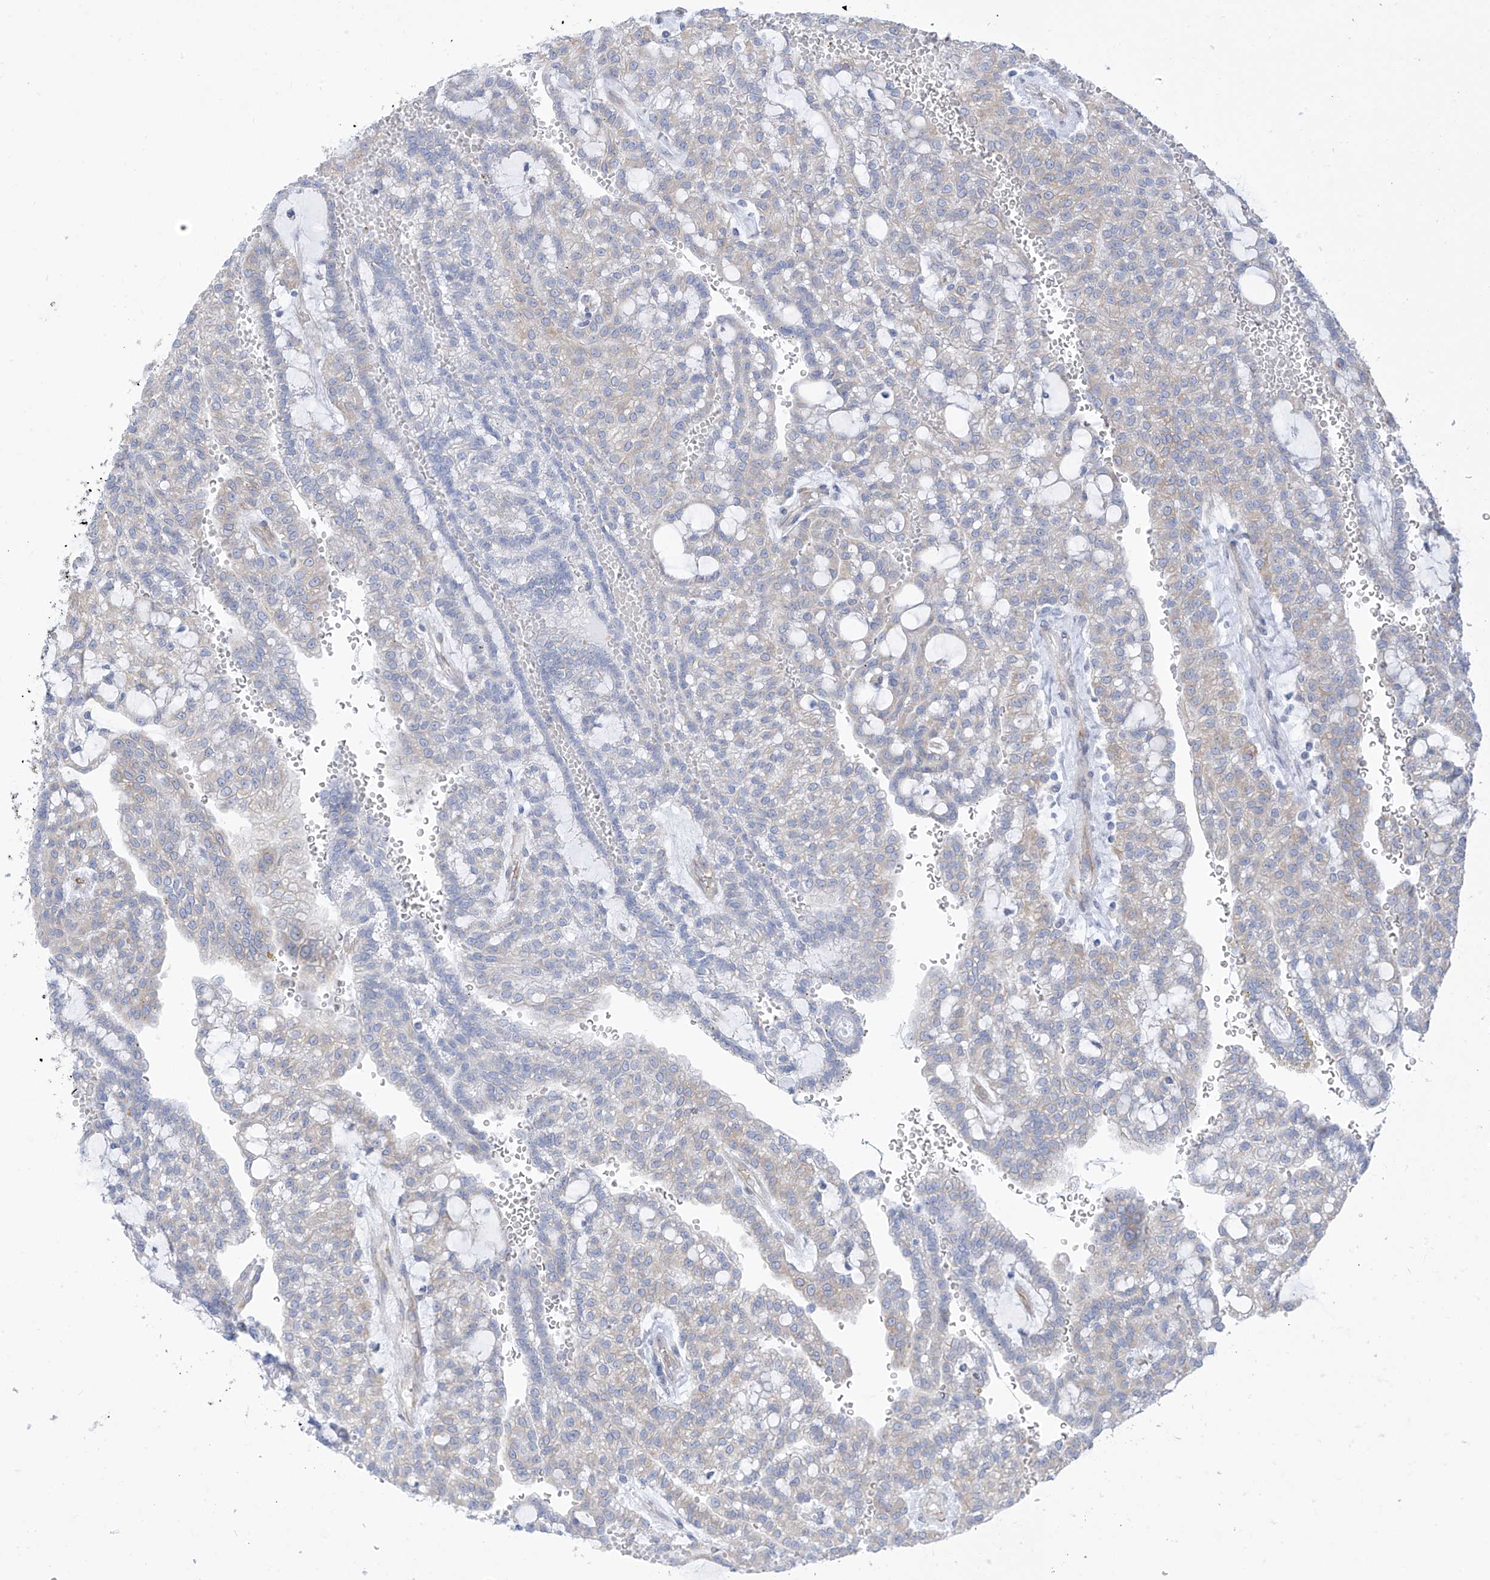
{"staining": {"intensity": "negative", "quantity": "none", "location": "none"}, "tissue": "renal cancer", "cell_type": "Tumor cells", "image_type": "cancer", "snomed": [{"axis": "morphology", "description": "Adenocarcinoma, NOS"}, {"axis": "topography", "description": "Kidney"}], "caption": "Immunohistochemistry photomicrograph of human renal cancer (adenocarcinoma) stained for a protein (brown), which exhibits no staining in tumor cells.", "gene": "RCN2", "patient": {"sex": "male", "age": 63}}